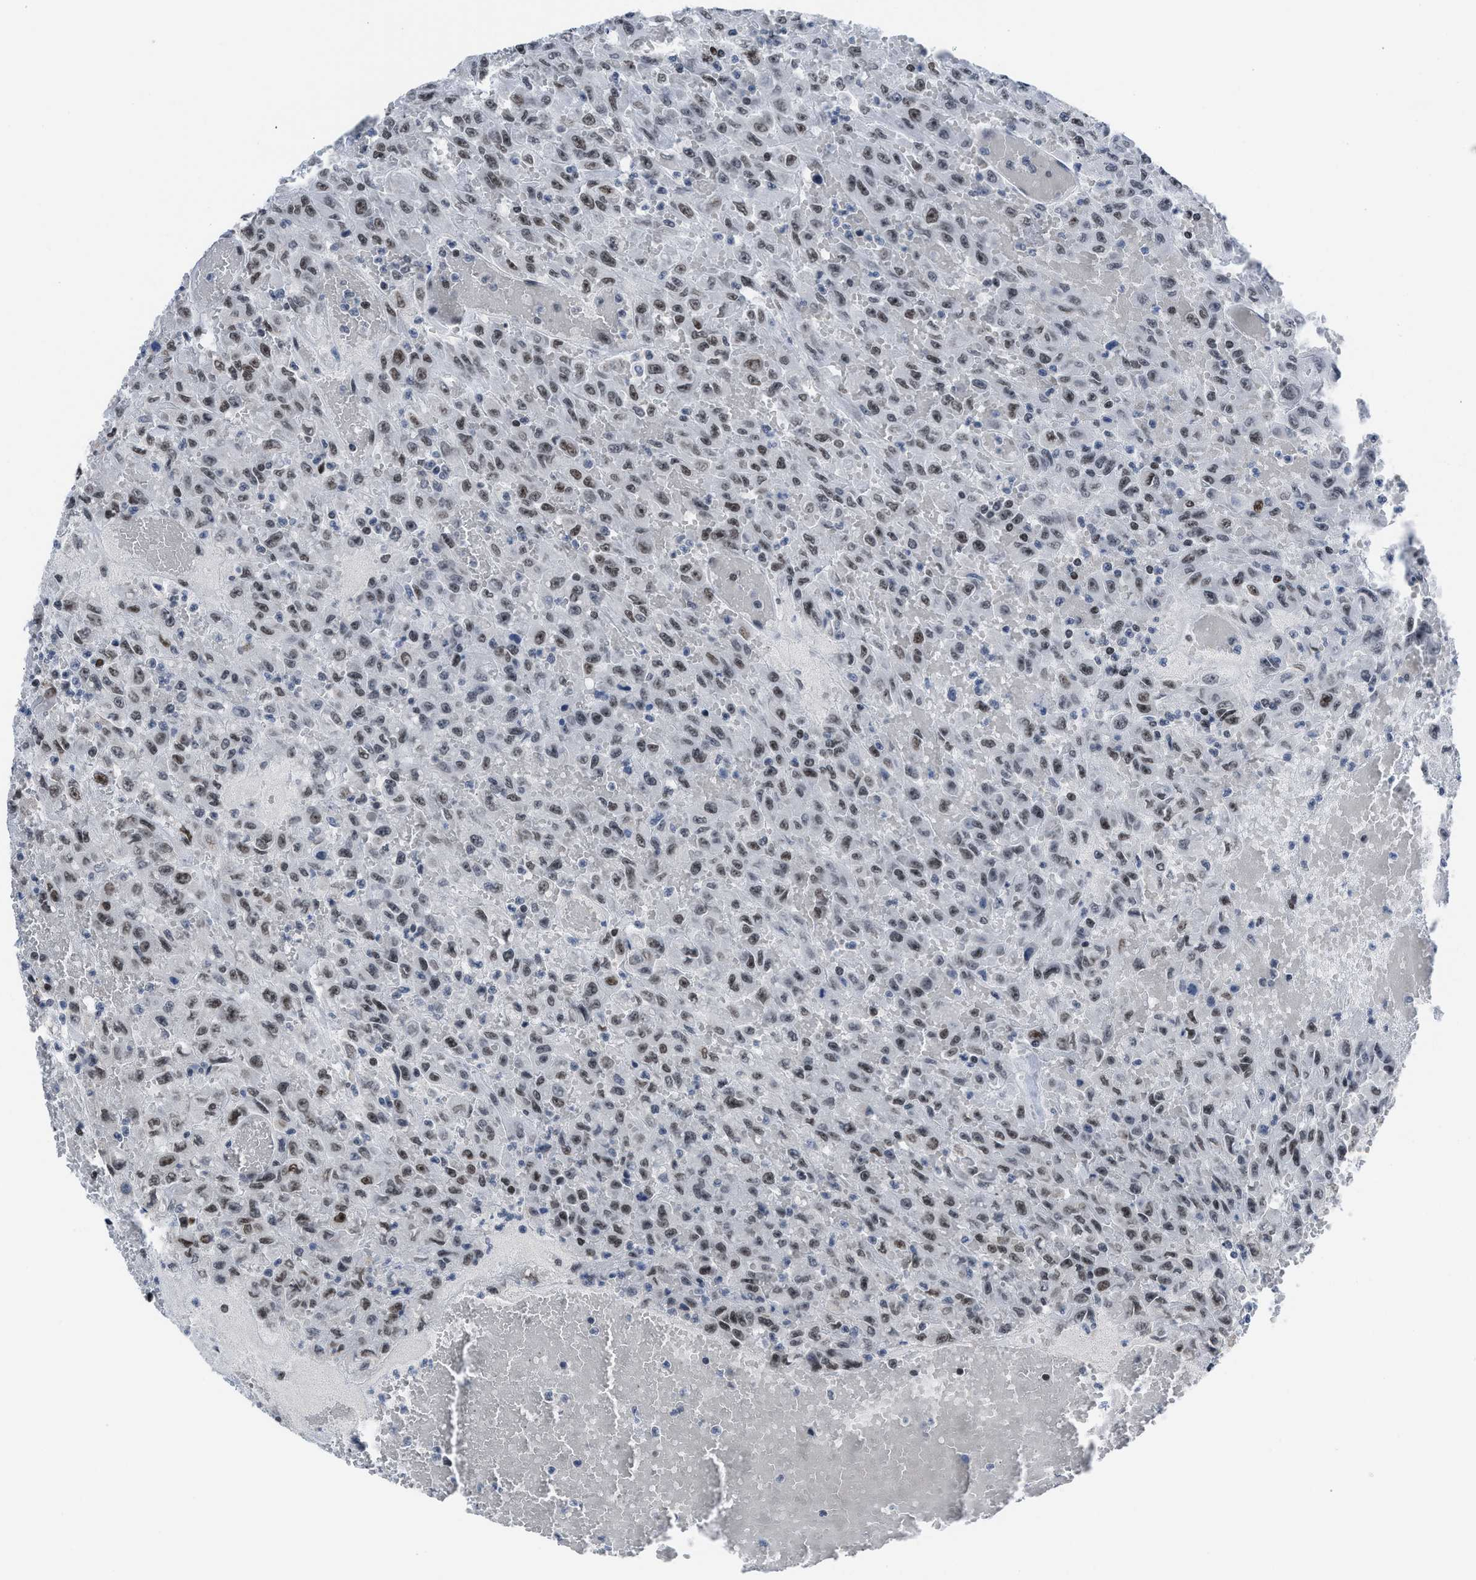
{"staining": {"intensity": "weak", "quantity": ">75%", "location": "nuclear"}, "tissue": "urothelial cancer", "cell_type": "Tumor cells", "image_type": "cancer", "snomed": [{"axis": "morphology", "description": "Urothelial carcinoma, High grade"}, {"axis": "topography", "description": "Urinary bladder"}], "caption": "The image exhibits a brown stain indicating the presence of a protein in the nuclear of tumor cells in urothelial cancer. (DAB IHC, brown staining for protein, blue staining for nuclei).", "gene": "TERF2IP", "patient": {"sex": "male", "age": 46}}